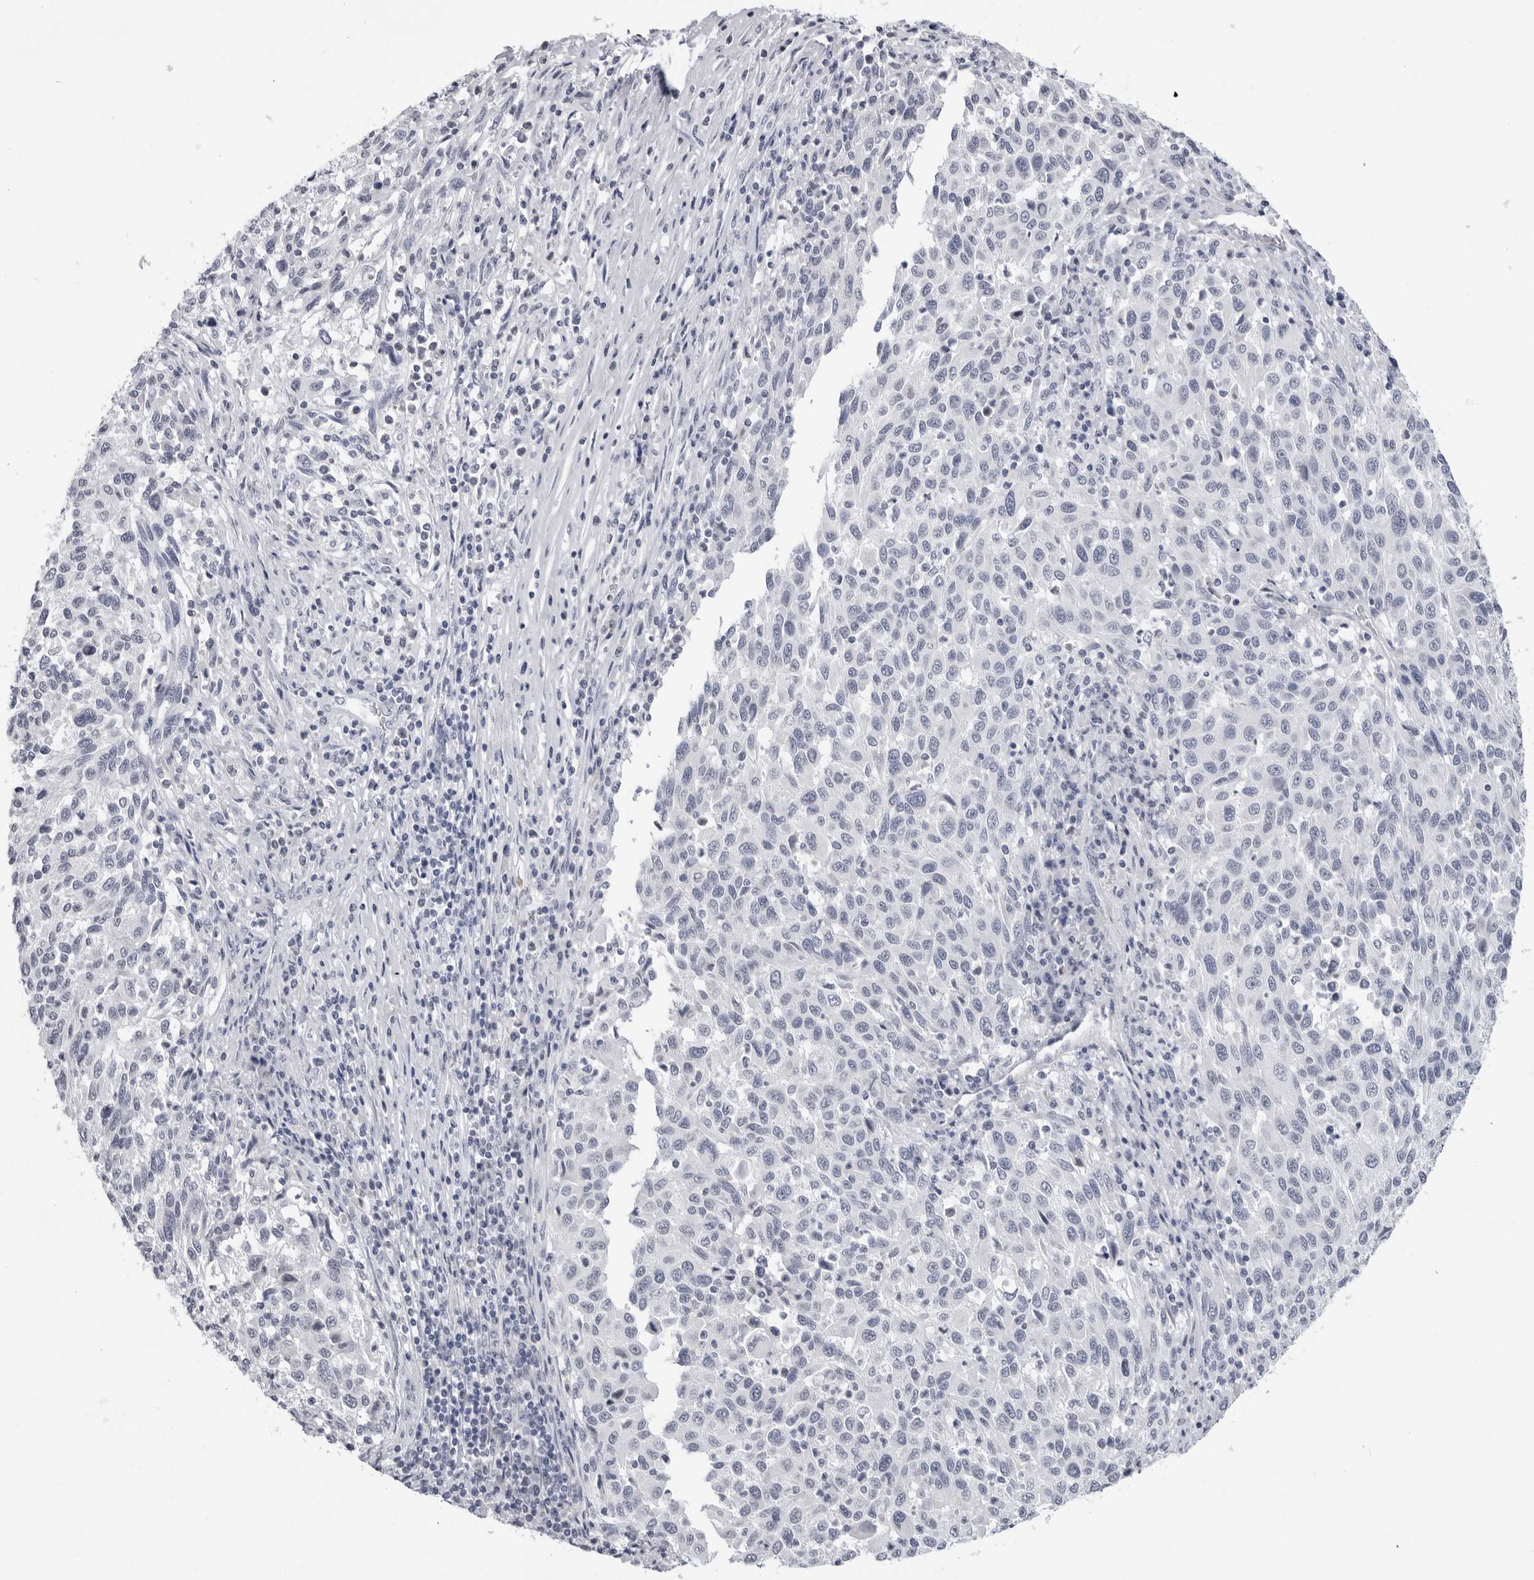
{"staining": {"intensity": "negative", "quantity": "none", "location": "none"}, "tissue": "melanoma", "cell_type": "Tumor cells", "image_type": "cancer", "snomed": [{"axis": "morphology", "description": "Malignant melanoma, Metastatic site"}, {"axis": "topography", "description": "Lymph node"}], "caption": "High power microscopy micrograph of an IHC micrograph of melanoma, revealing no significant positivity in tumor cells.", "gene": "PGA3", "patient": {"sex": "male", "age": 61}}